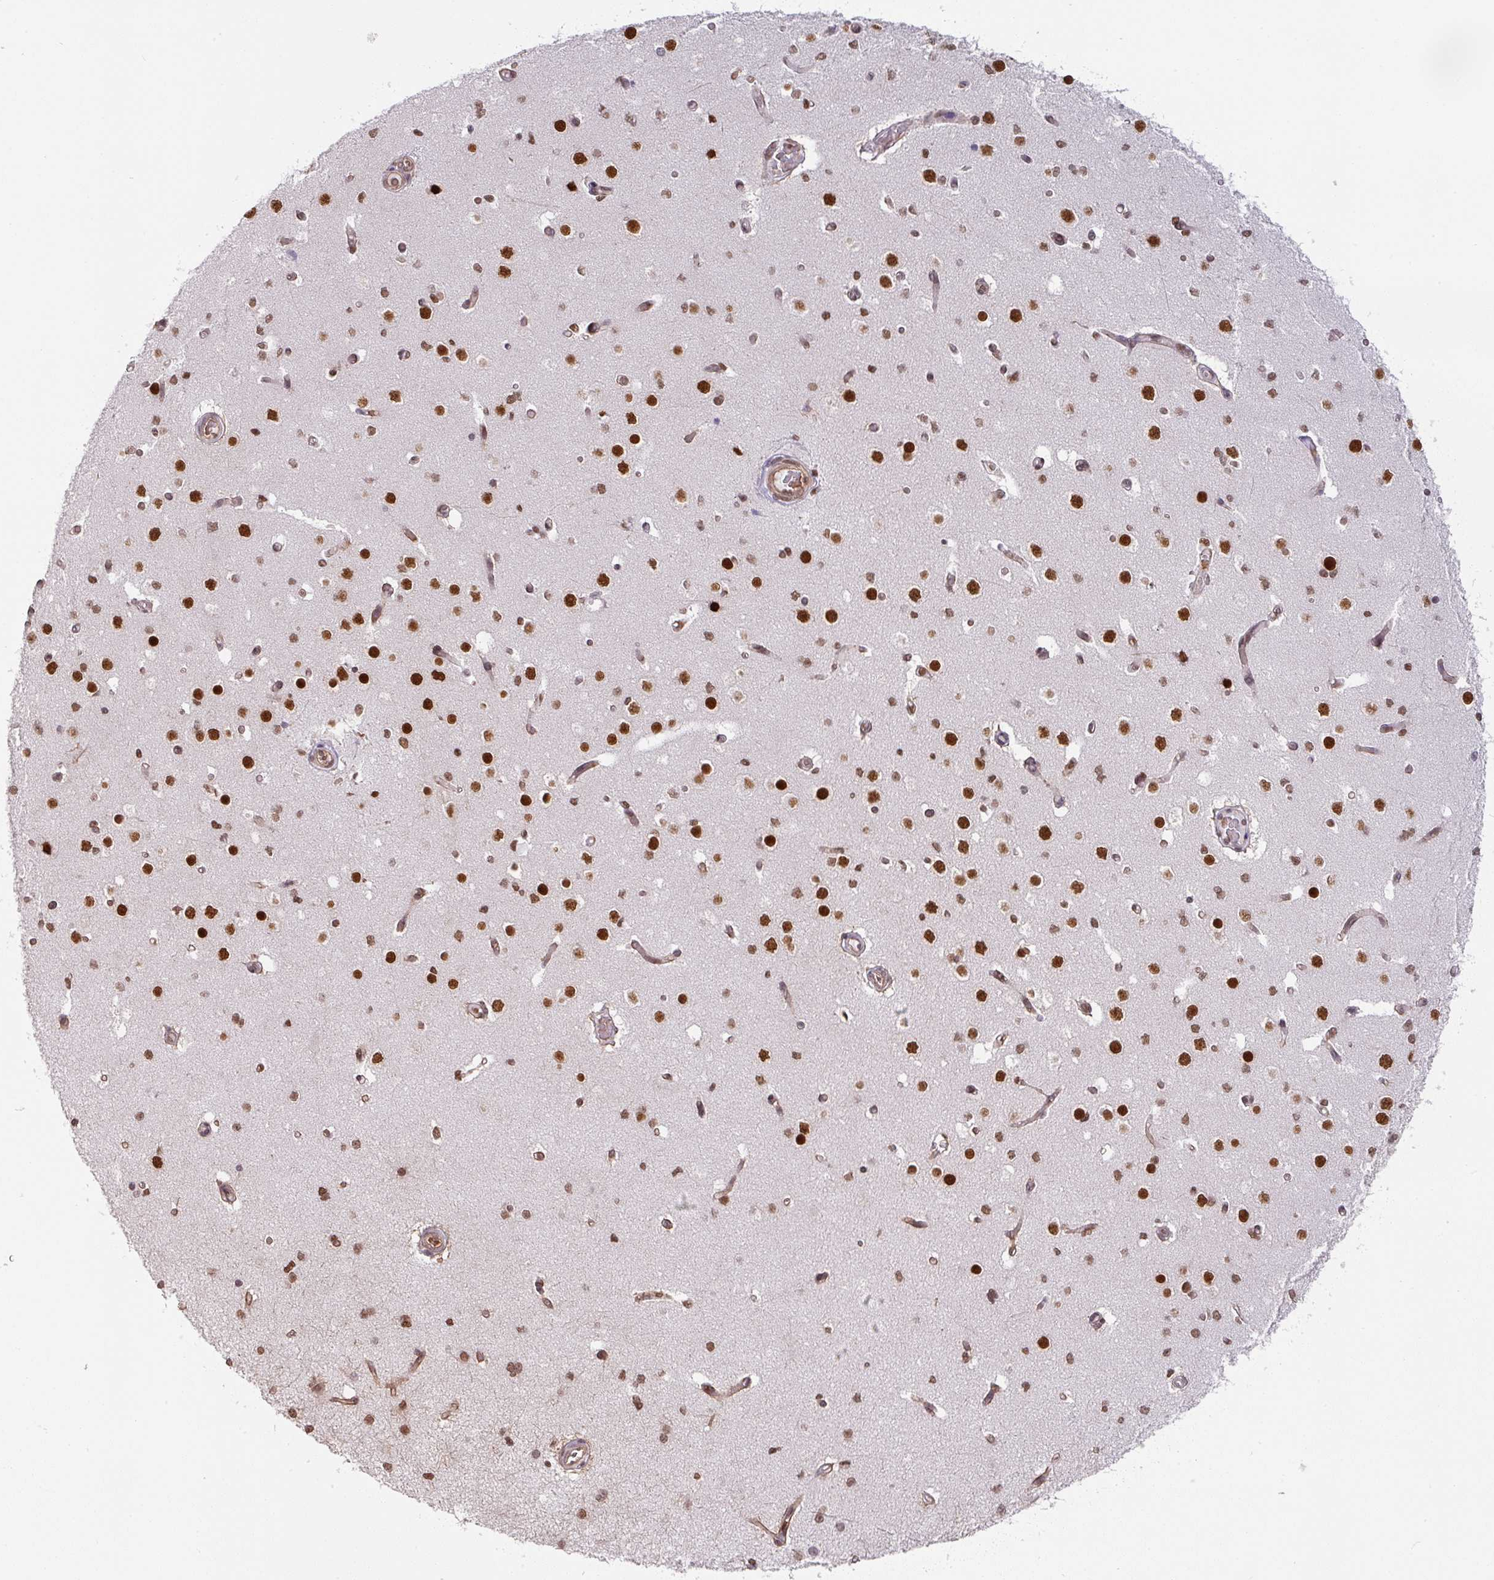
{"staining": {"intensity": "weak", "quantity": "<25%", "location": "nuclear"}, "tissue": "cerebral cortex", "cell_type": "Endothelial cells", "image_type": "normal", "snomed": [{"axis": "morphology", "description": "Normal tissue, NOS"}, {"axis": "morphology", "description": "Inflammation, NOS"}, {"axis": "topography", "description": "Cerebral cortex"}], "caption": "The immunohistochemistry (IHC) photomicrograph has no significant positivity in endothelial cells of cerebral cortex. The staining was performed using DAB to visualize the protein expression in brown, while the nuclei were stained in blue with hematoxylin (Magnification: 20x).", "gene": "NCOA5", "patient": {"sex": "male", "age": 6}}